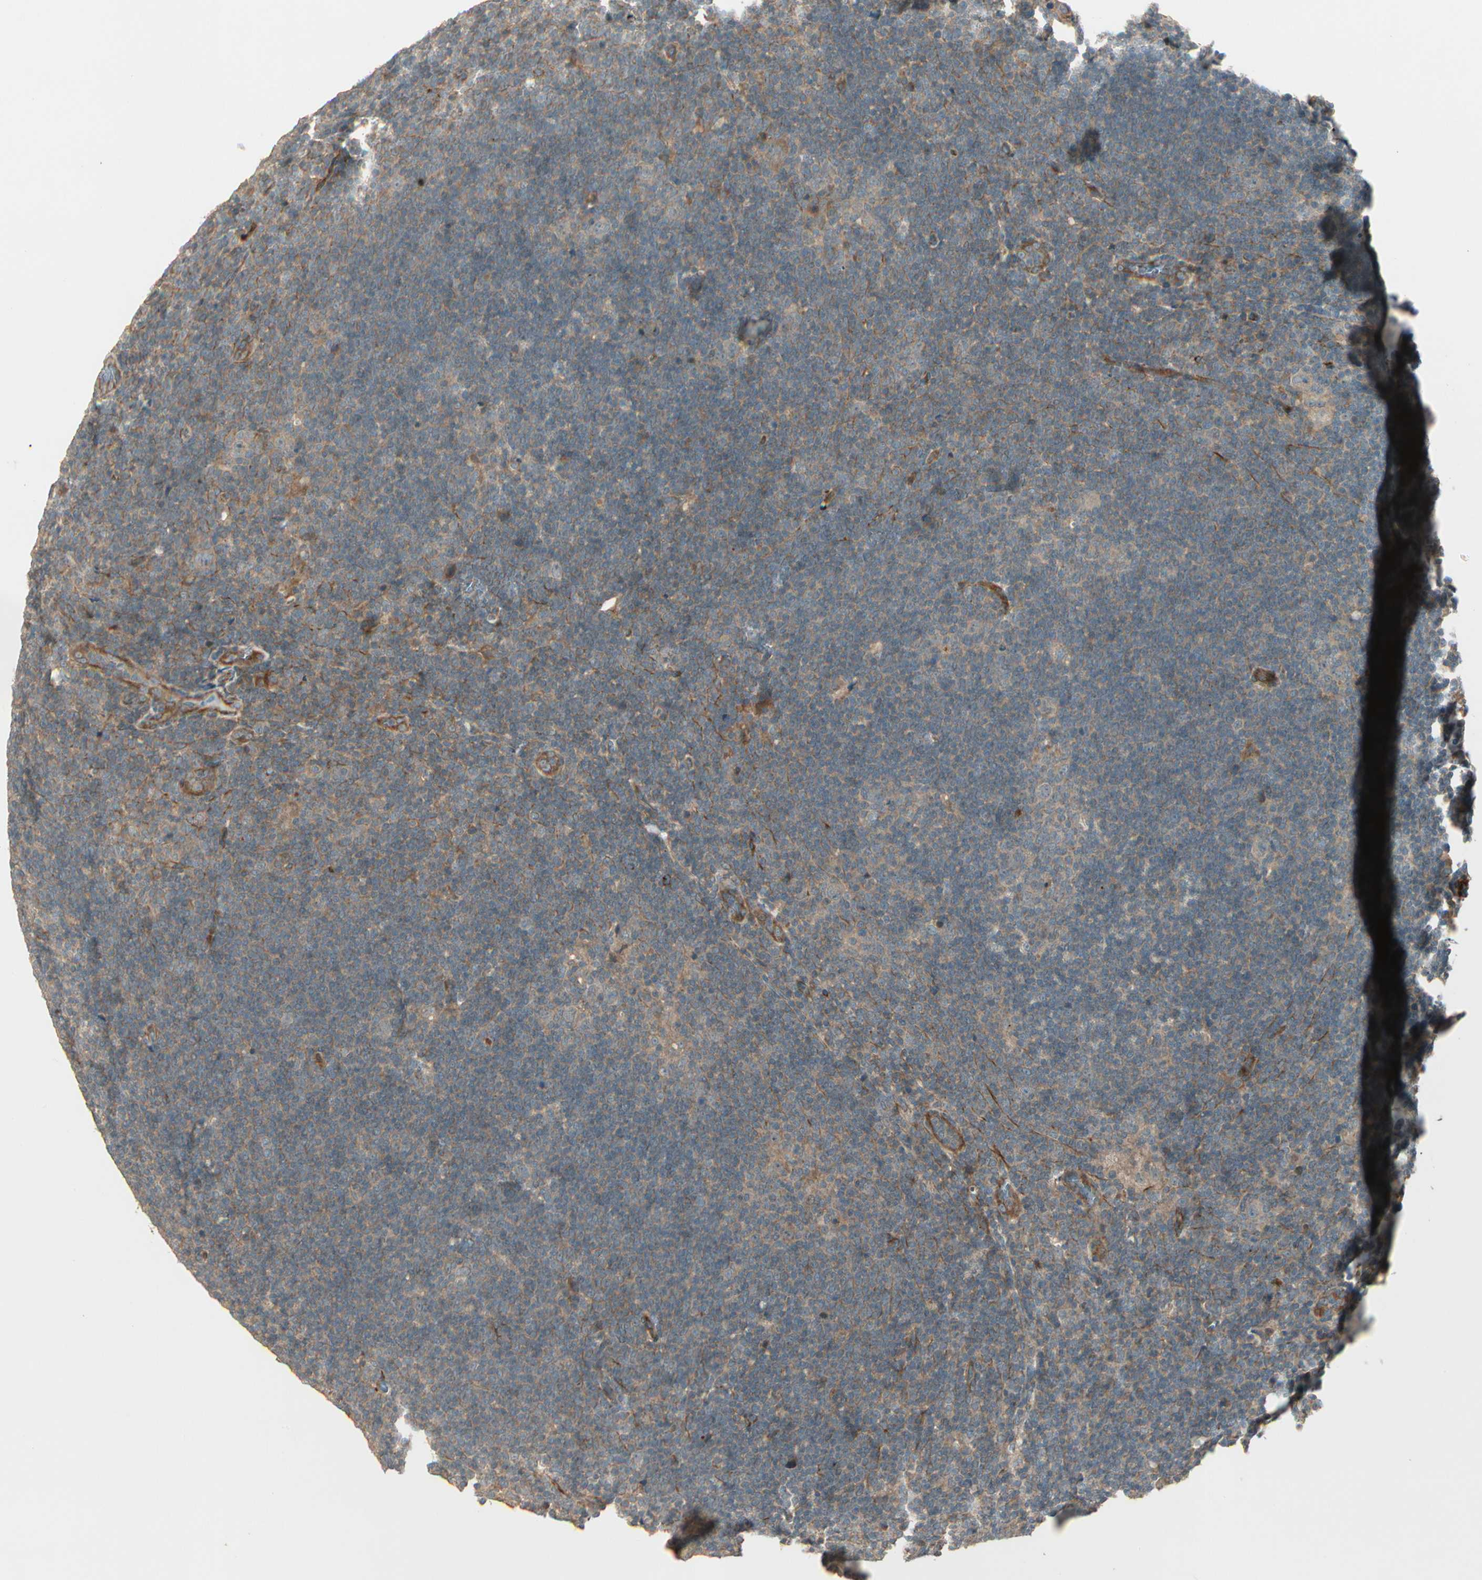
{"staining": {"intensity": "weak", "quantity": ">75%", "location": "cytoplasmic/membranous"}, "tissue": "lymphoma", "cell_type": "Tumor cells", "image_type": "cancer", "snomed": [{"axis": "morphology", "description": "Hodgkin's disease, NOS"}, {"axis": "topography", "description": "Lymph node"}], "caption": "Protein staining shows weak cytoplasmic/membranous positivity in approximately >75% of tumor cells in lymphoma. Ihc stains the protein of interest in brown and the nuclei are stained blue.", "gene": "ACVR1", "patient": {"sex": "female", "age": 57}}